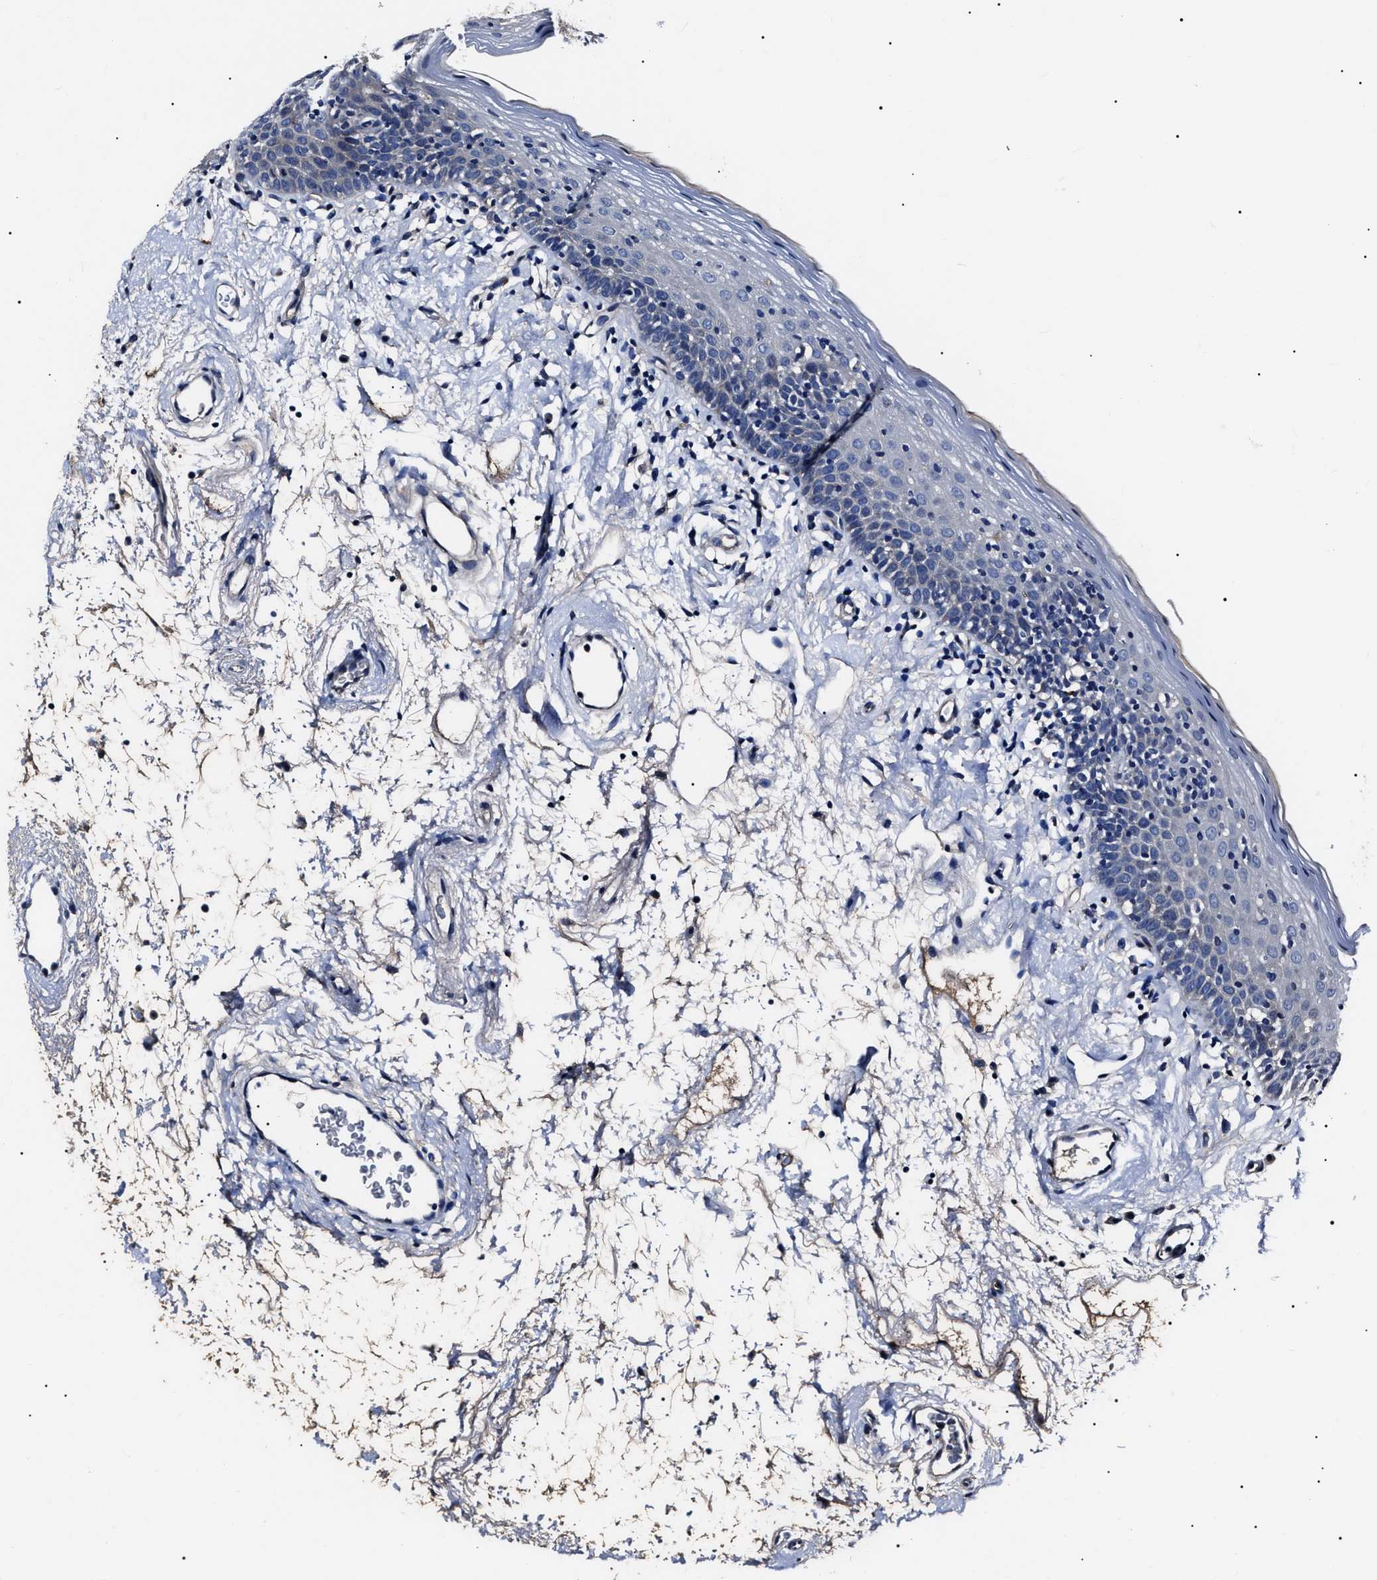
{"staining": {"intensity": "negative", "quantity": "none", "location": "none"}, "tissue": "oral mucosa", "cell_type": "Squamous epithelial cells", "image_type": "normal", "snomed": [{"axis": "morphology", "description": "Normal tissue, NOS"}, {"axis": "topography", "description": "Oral tissue"}], "caption": "IHC histopathology image of unremarkable oral mucosa: human oral mucosa stained with DAB (3,3'-diaminobenzidine) exhibits no significant protein positivity in squamous epithelial cells.", "gene": "IFT81", "patient": {"sex": "male", "age": 66}}